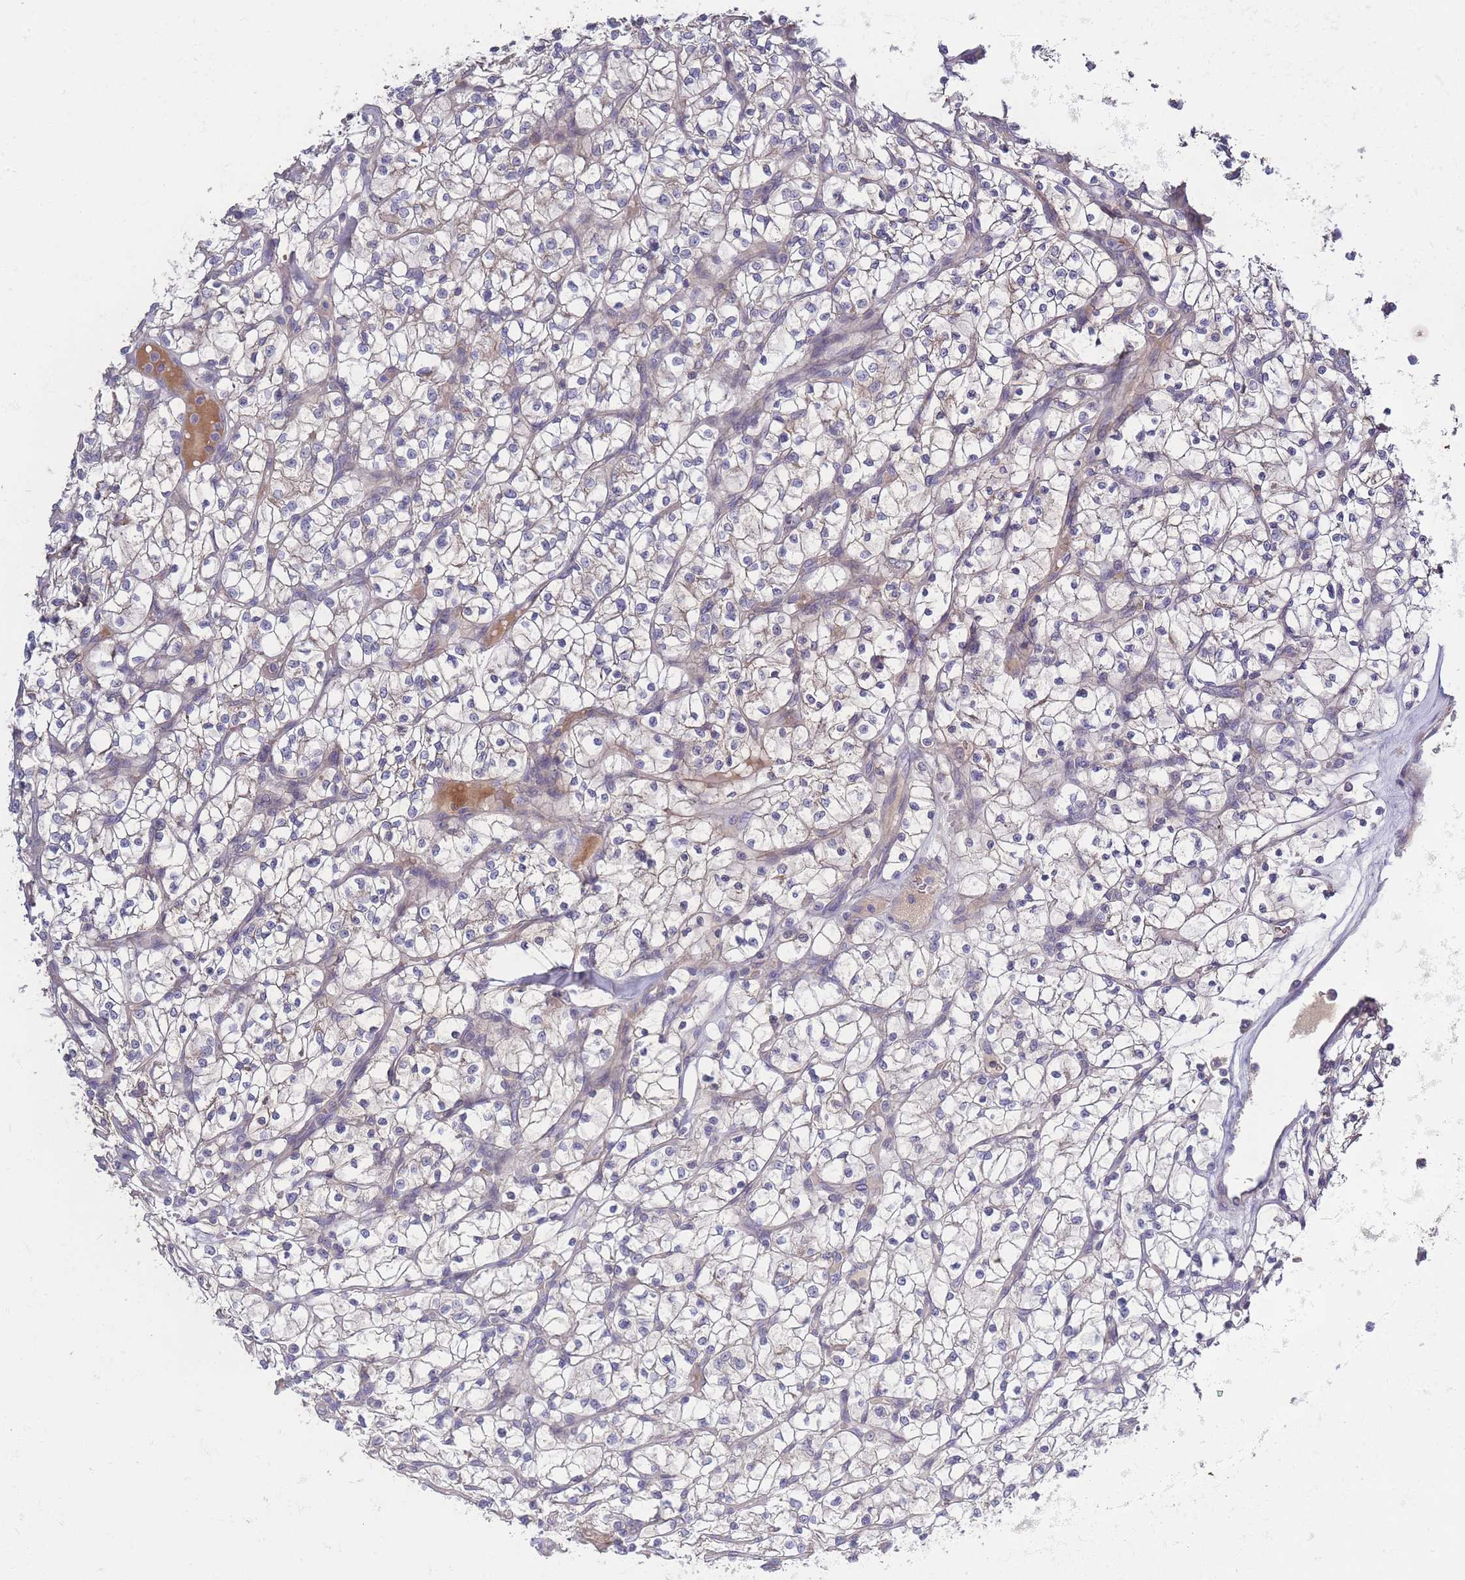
{"staining": {"intensity": "weak", "quantity": "<25%", "location": "cytoplasmic/membranous"}, "tissue": "renal cancer", "cell_type": "Tumor cells", "image_type": "cancer", "snomed": [{"axis": "morphology", "description": "Adenocarcinoma, NOS"}, {"axis": "topography", "description": "Kidney"}], "caption": "IHC of renal adenocarcinoma reveals no positivity in tumor cells.", "gene": "SPHKAP", "patient": {"sex": "female", "age": 64}}